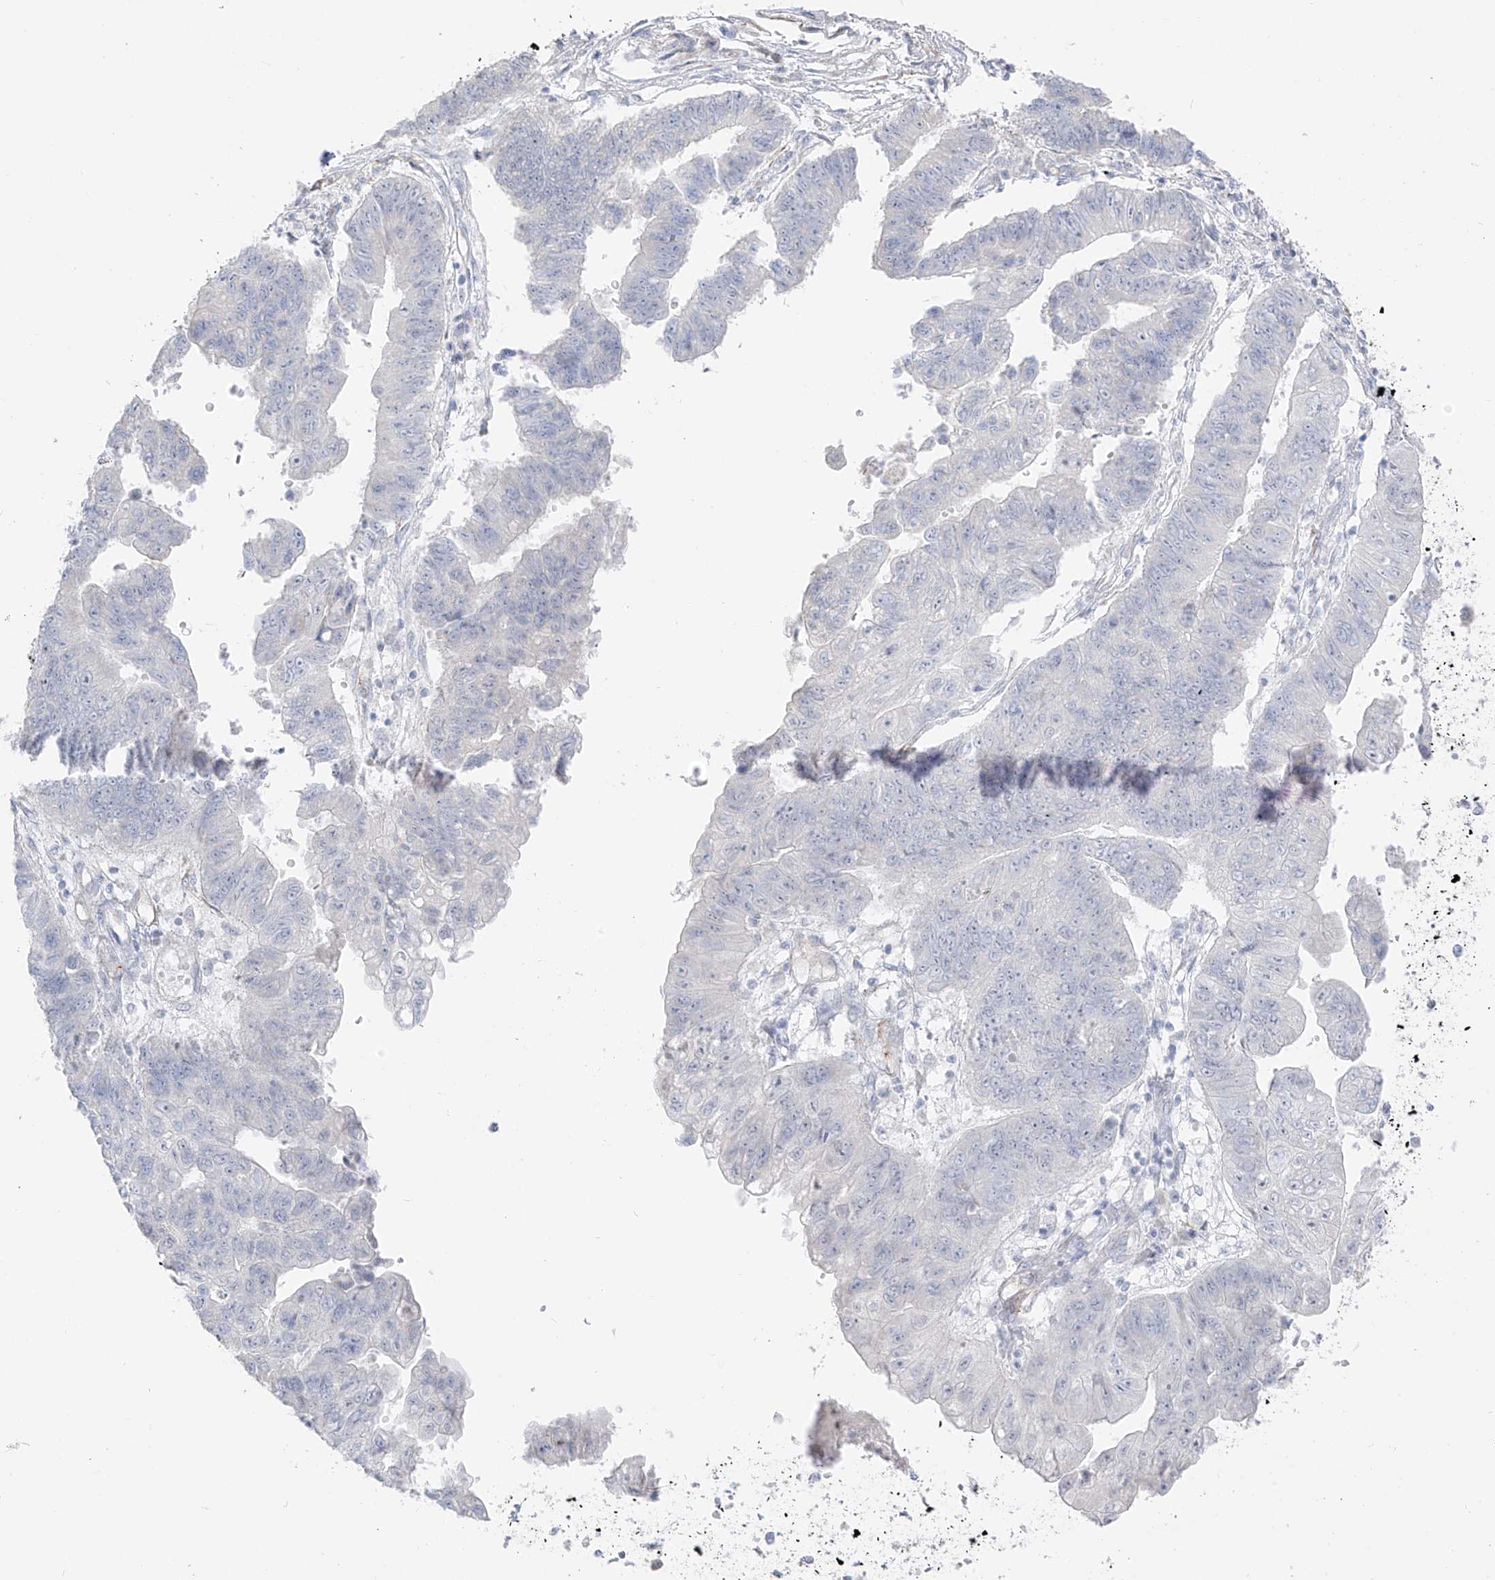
{"staining": {"intensity": "negative", "quantity": "none", "location": "none"}, "tissue": "stomach cancer", "cell_type": "Tumor cells", "image_type": "cancer", "snomed": [{"axis": "morphology", "description": "Adenocarcinoma, NOS"}, {"axis": "topography", "description": "Stomach"}], "caption": "A photomicrograph of adenocarcinoma (stomach) stained for a protein reveals no brown staining in tumor cells.", "gene": "C11orf87", "patient": {"sex": "male", "age": 59}}